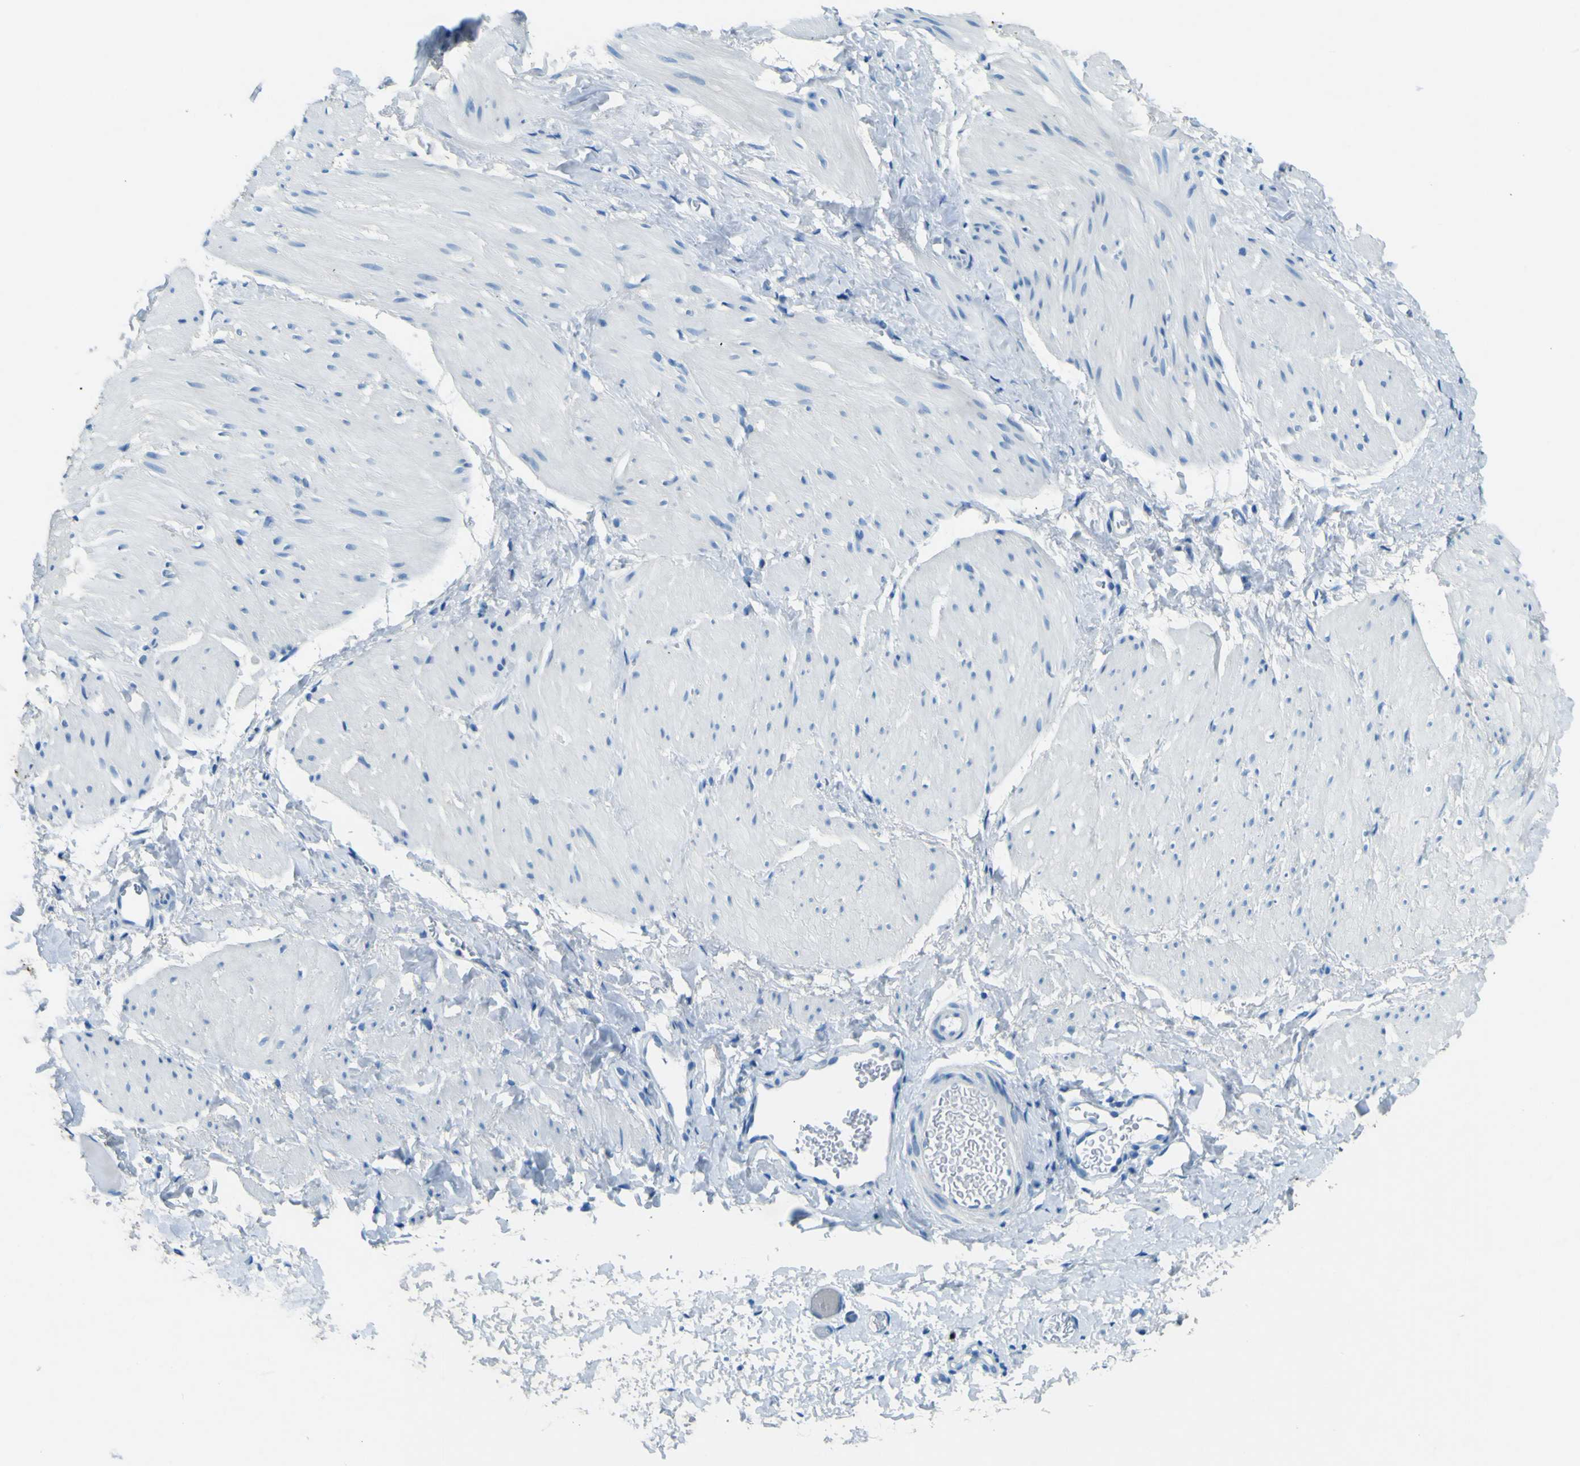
{"staining": {"intensity": "negative", "quantity": "none", "location": "none"}, "tissue": "smooth muscle", "cell_type": "Smooth muscle cells", "image_type": "normal", "snomed": [{"axis": "morphology", "description": "Normal tissue, NOS"}, {"axis": "topography", "description": "Smooth muscle"}], "caption": "Smooth muscle was stained to show a protein in brown. There is no significant positivity in smooth muscle cells. Brightfield microscopy of IHC stained with DAB (3,3'-diaminobenzidine) (brown) and hematoxylin (blue), captured at high magnification.", "gene": "SORCS1", "patient": {"sex": "male", "age": 16}}